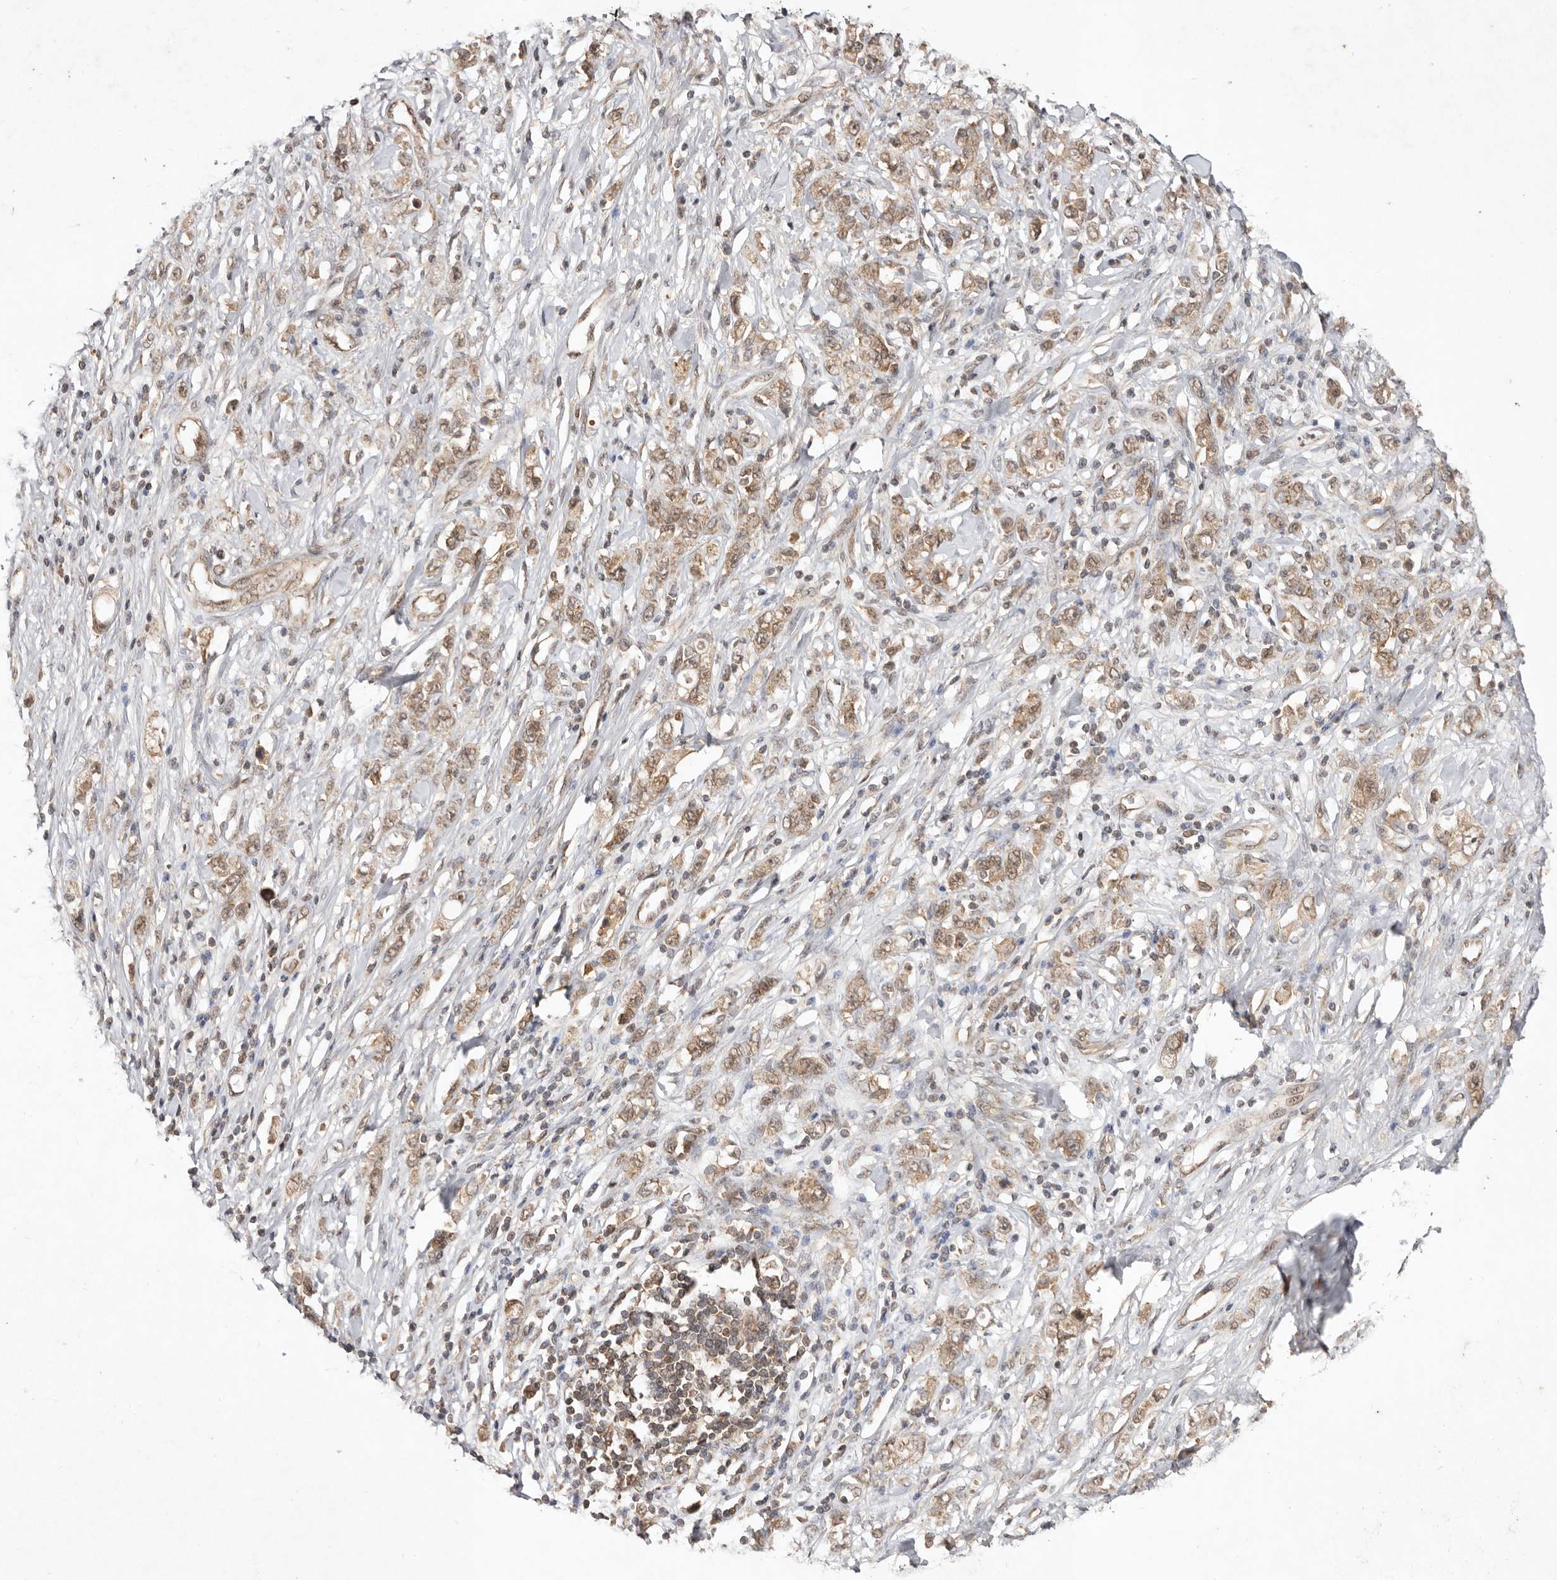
{"staining": {"intensity": "moderate", "quantity": ">75%", "location": "cytoplasmic/membranous,nuclear"}, "tissue": "stomach cancer", "cell_type": "Tumor cells", "image_type": "cancer", "snomed": [{"axis": "morphology", "description": "Adenocarcinoma, NOS"}, {"axis": "topography", "description": "Stomach"}], "caption": "Tumor cells display medium levels of moderate cytoplasmic/membranous and nuclear expression in approximately >75% of cells in stomach adenocarcinoma. Immunohistochemistry stains the protein in brown and the nuclei are stained blue.", "gene": "TARS2", "patient": {"sex": "female", "age": 76}}